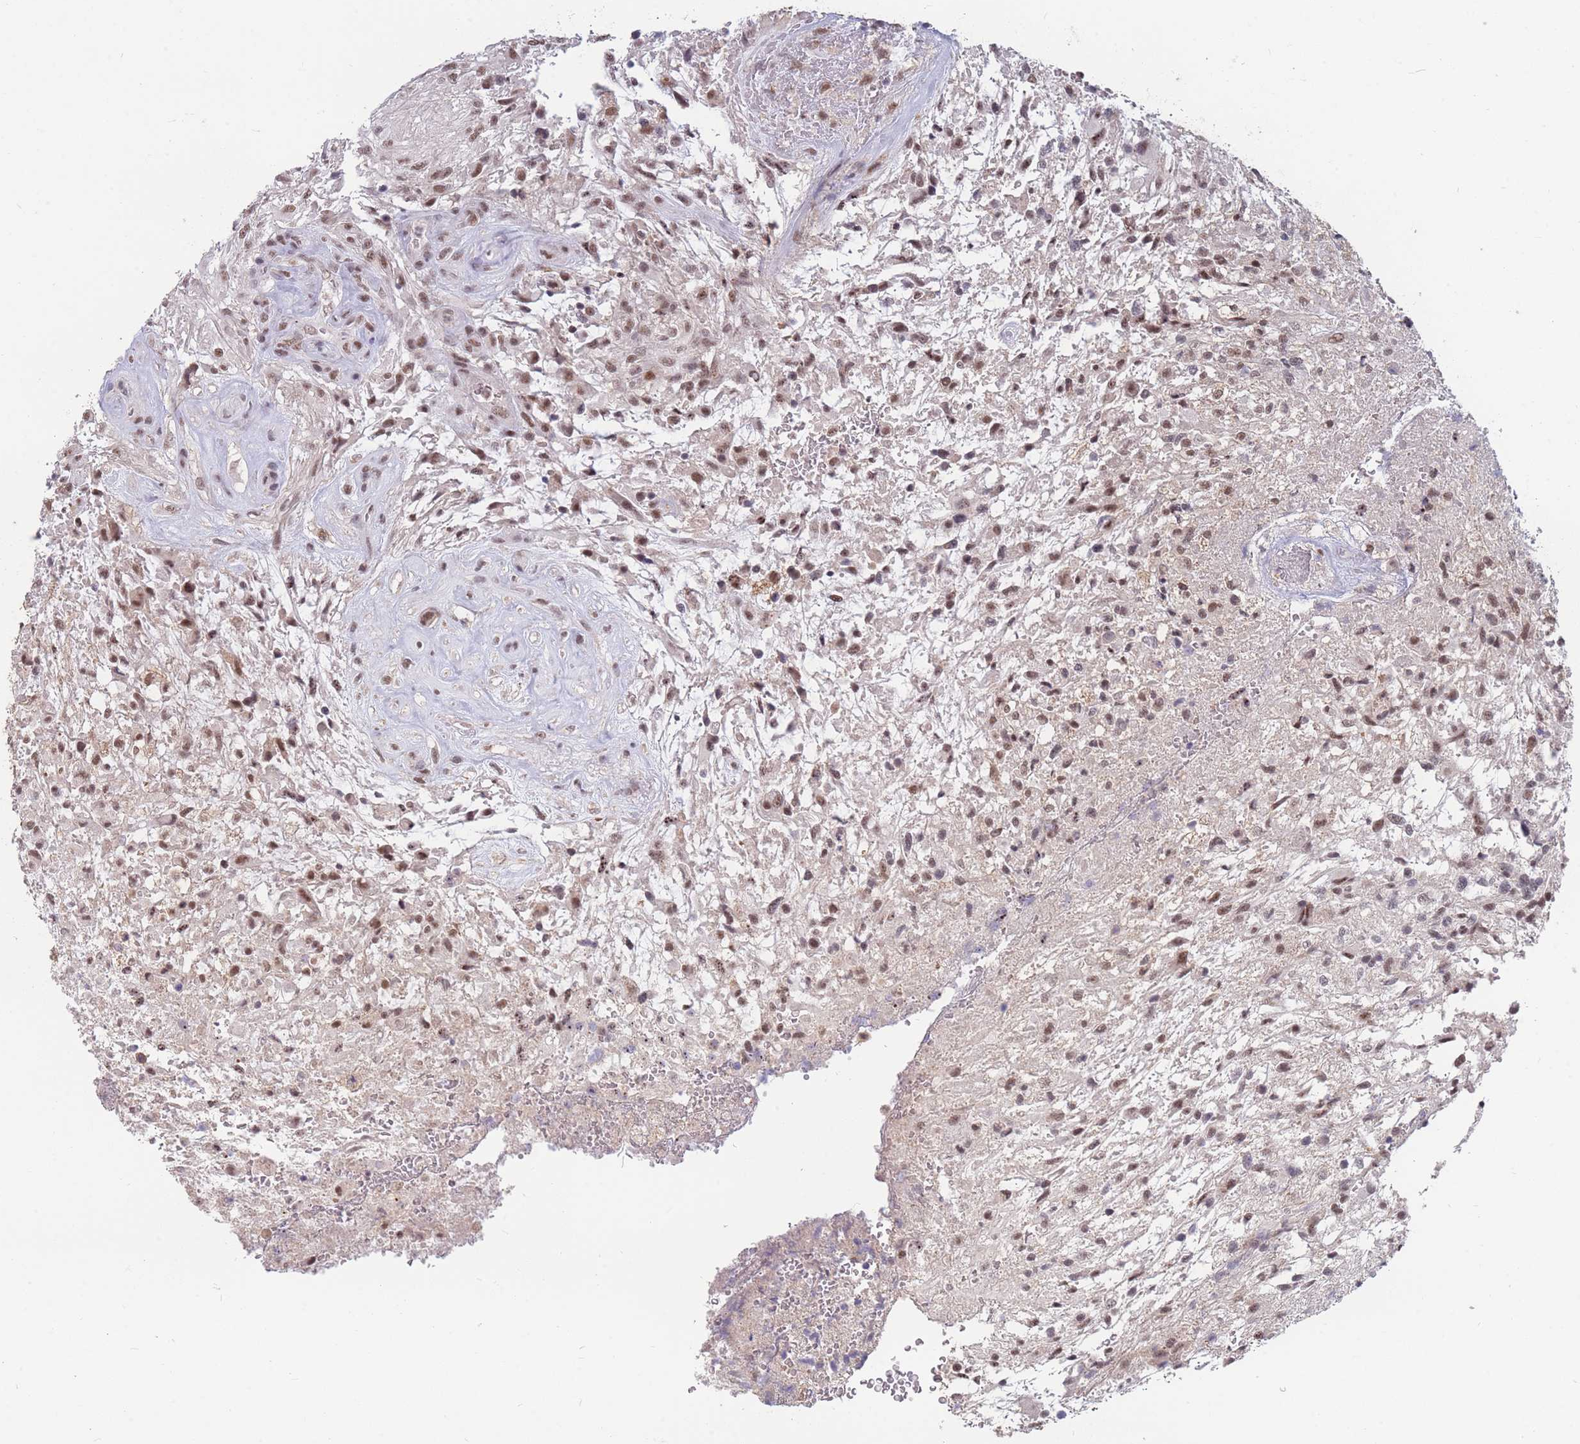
{"staining": {"intensity": "moderate", "quantity": ">75%", "location": "nuclear"}, "tissue": "glioma", "cell_type": "Tumor cells", "image_type": "cancer", "snomed": [{"axis": "morphology", "description": "Glioma, malignant, High grade"}, {"axis": "topography", "description": "Brain"}], "caption": "IHC (DAB) staining of human glioma exhibits moderate nuclear protein positivity in approximately >75% of tumor cells.", "gene": "SNRPA1", "patient": {"sex": "male", "age": 56}}